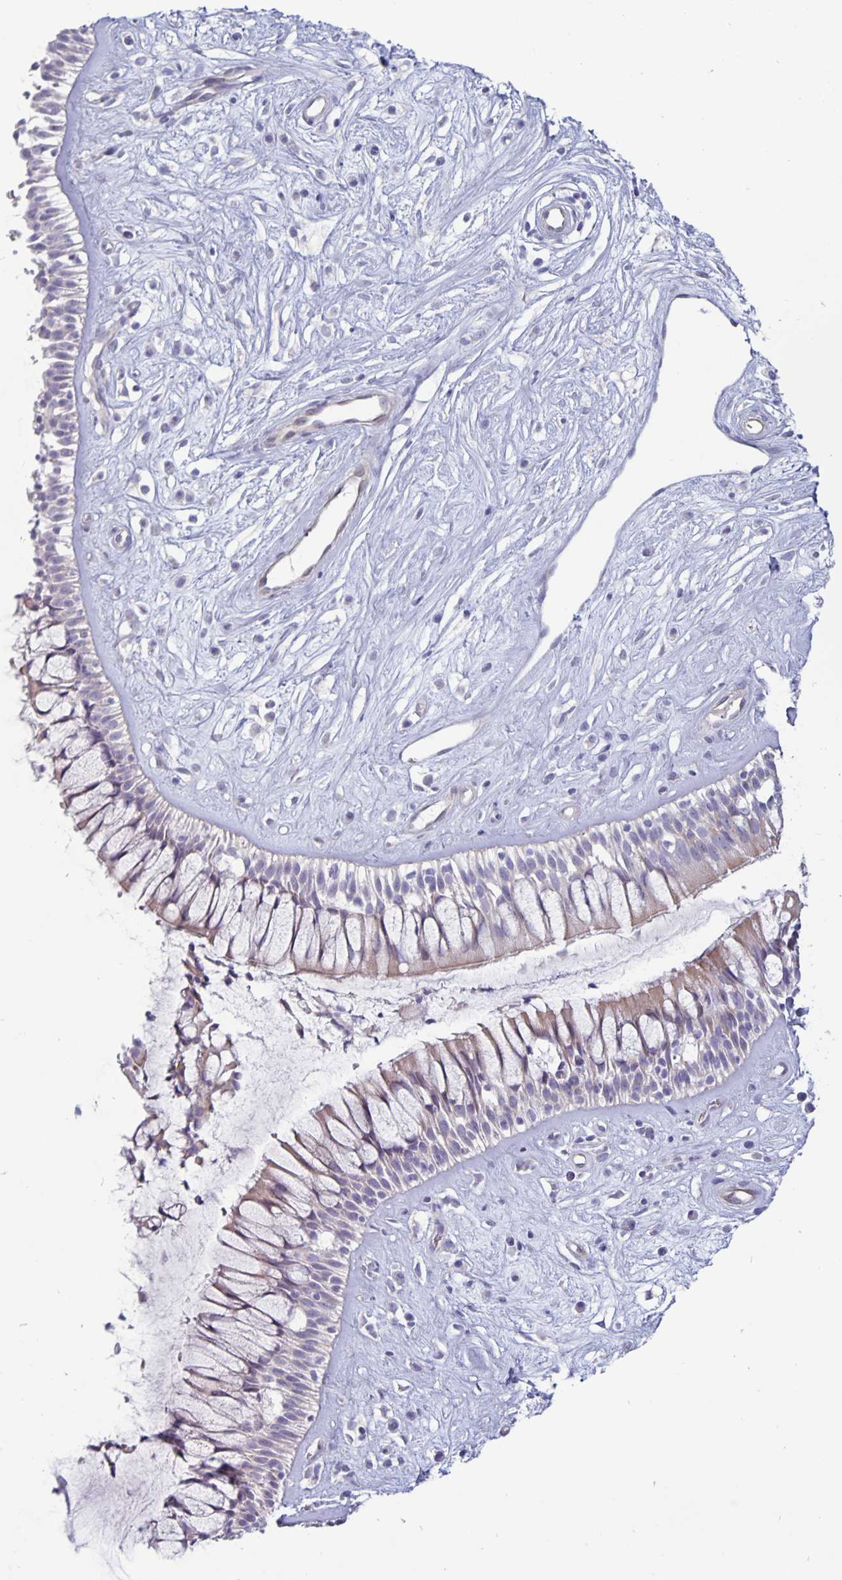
{"staining": {"intensity": "weak", "quantity": "25%-75%", "location": "cytoplasmic/membranous"}, "tissue": "nasopharynx", "cell_type": "Respiratory epithelial cells", "image_type": "normal", "snomed": [{"axis": "morphology", "description": "Normal tissue, NOS"}, {"axis": "topography", "description": "Nasopharynx"}], "caption": "A brown stain labels weak cytoplasmic/membranous staining of a protein in respiratory epithelial cells of unremarkable human nasopharynx. (DAB = brown stain, brightfield microscopy at high magnification).", "gene": "PLCB3", "patient": {"sex": "male", "age": 32}}